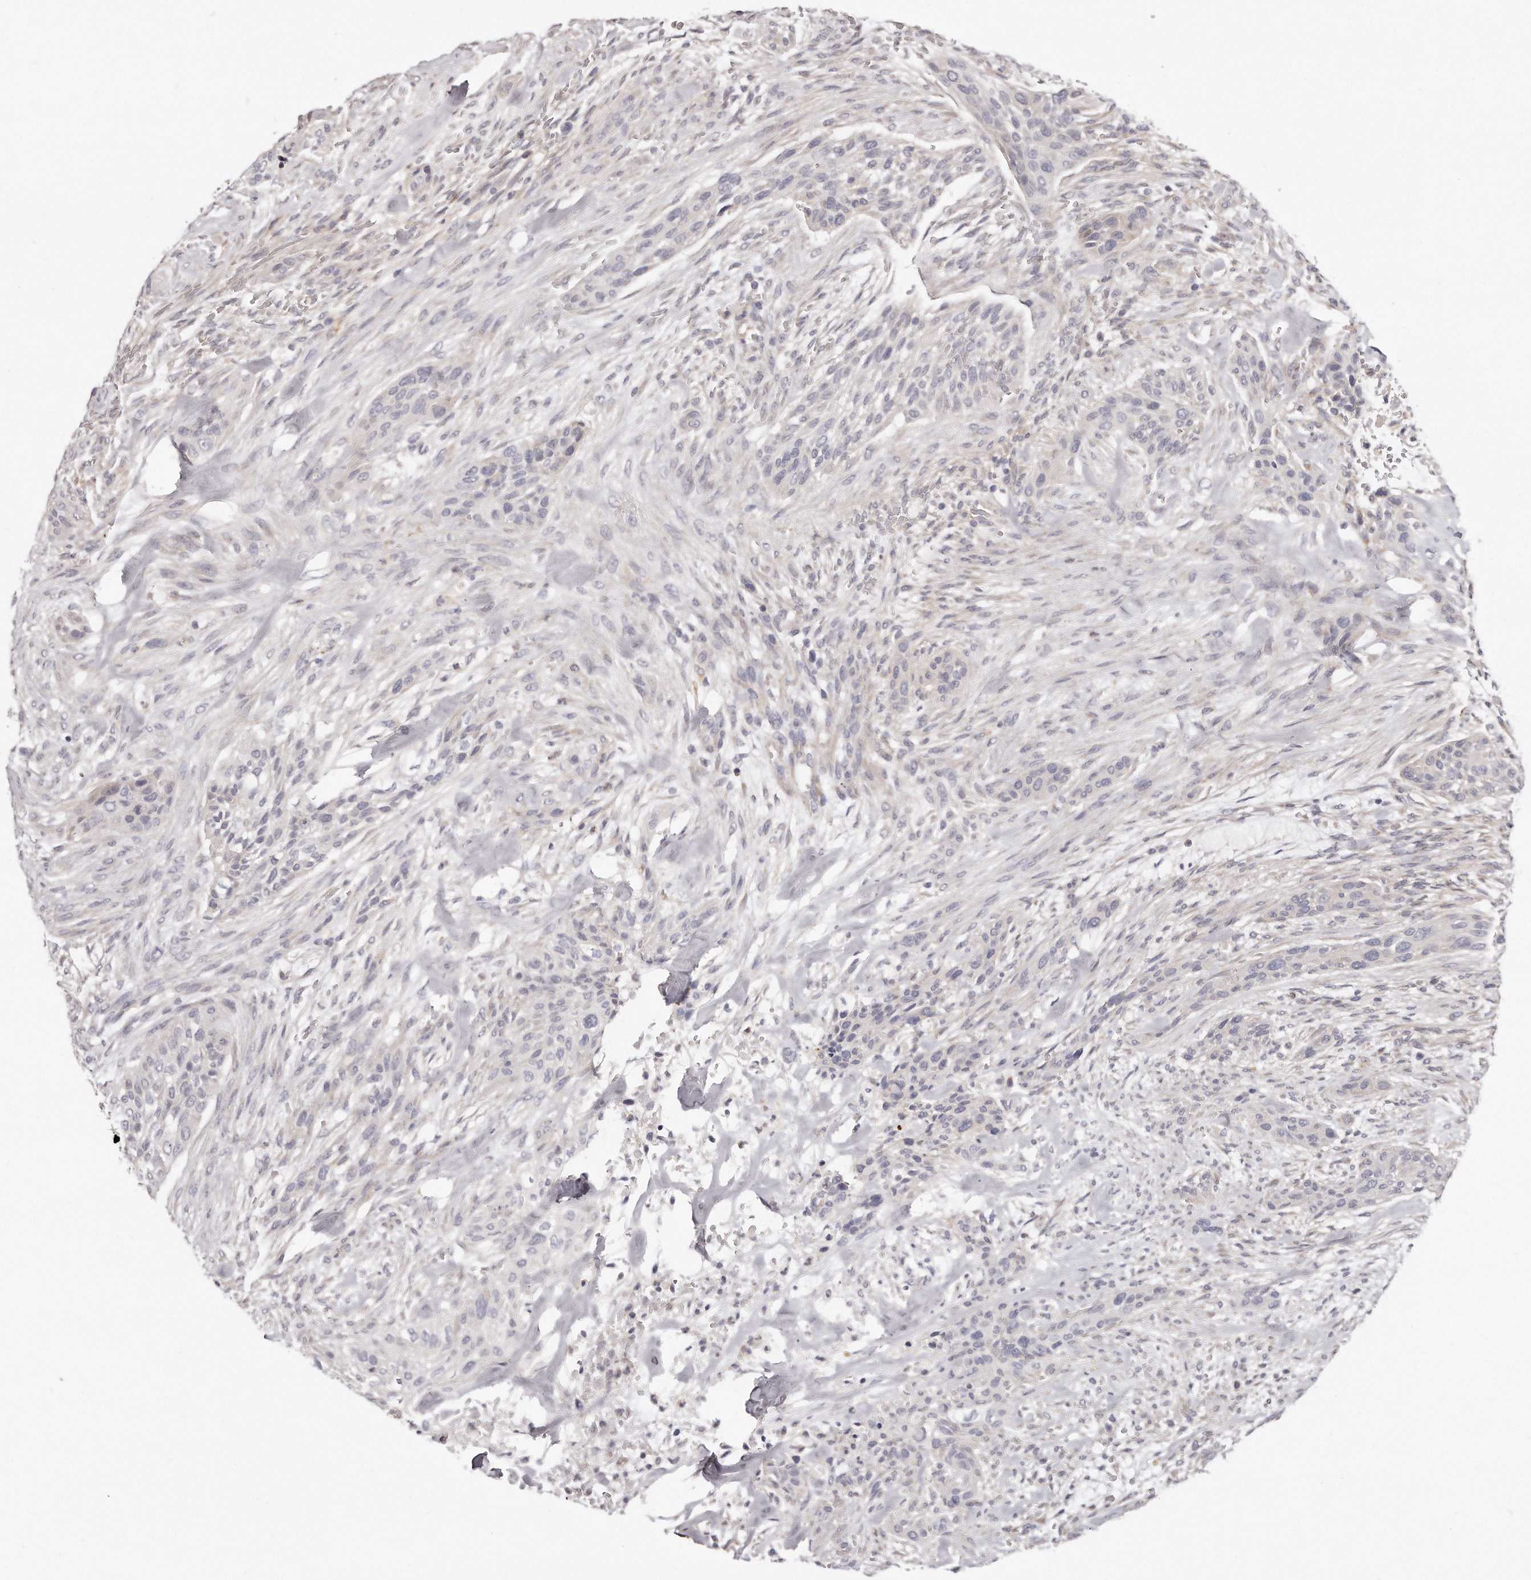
{"staining": {"intensity": "negative", "quantity": "none", "location": "none"}, "tissue": "urothelial cancer", "cell_type": "Tumor cells", "image_type": "cancer", "snomed": [{"axis": "morphology", "description": "Urothelial carcinoma, High grade"}, {"axis": "topography", "description": "Urinary bladder"}], "caption": "Tumor cells are negative for brown protein staining in urothelial cancer.", "gene": "TTLL4", "patient": {"sex": "male", "age": 35}}